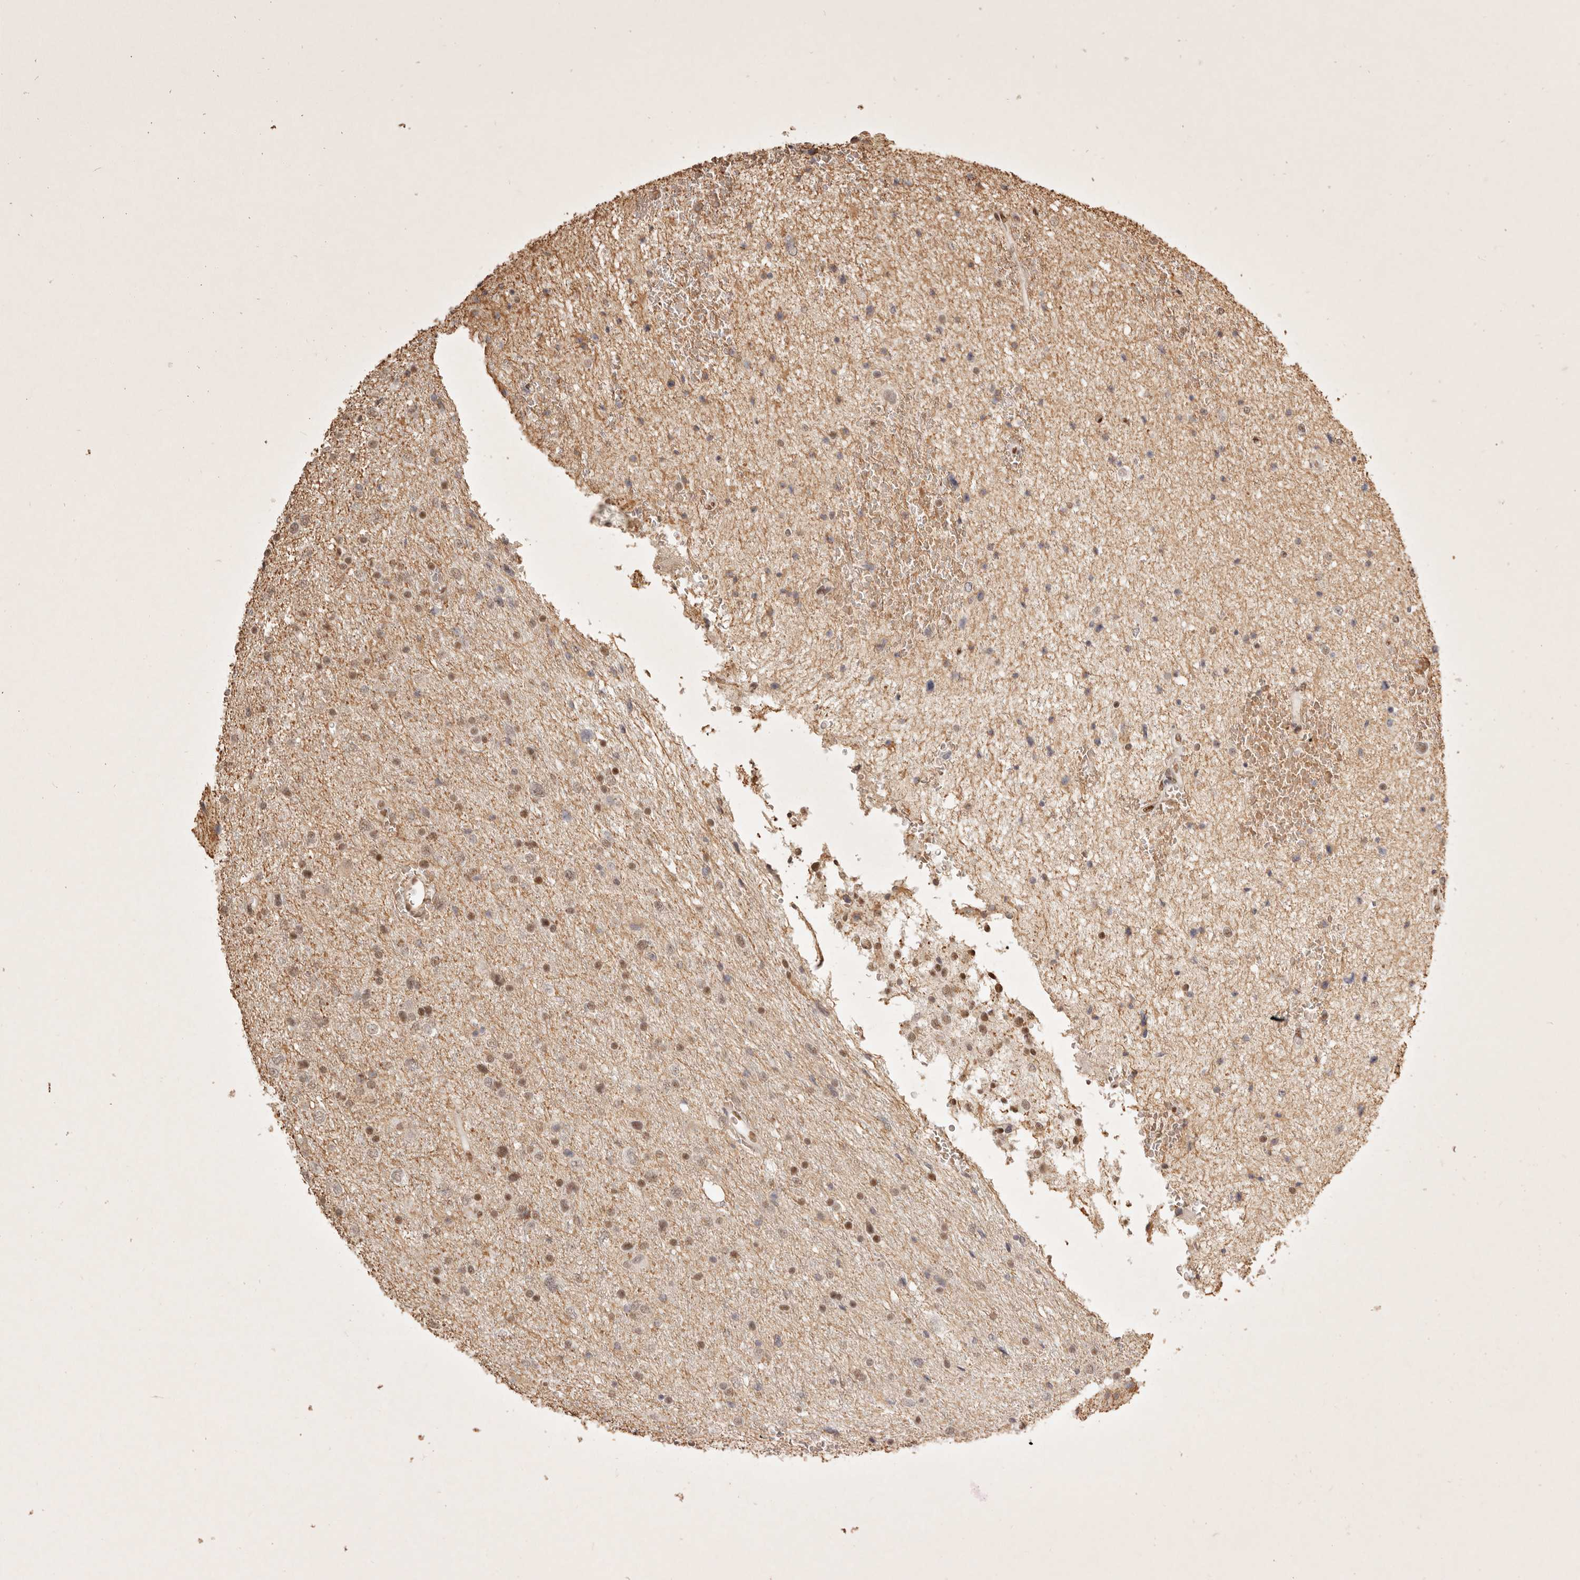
{"staining": {"intensity": "moderate", "quantity": "25%-75%", "location": "cytoplasmic/membranous,nuclear"}, "tissue": "glioma", "cell_type": "Tumor cells", "image_type": "cancer", "snomed": [{"axis": "morphology", "description": "Glioma, malignant, Low grade"}, {"axis": "topography", "description": "Cerebral cortex"}], "caption": "A brown stain highlights moderate cytoplasmic/membranous and nuclear expression of a protein in human glioma tumor cells.", "gene": "GABPA", "patient": {"sex": "female", "age": 39}}